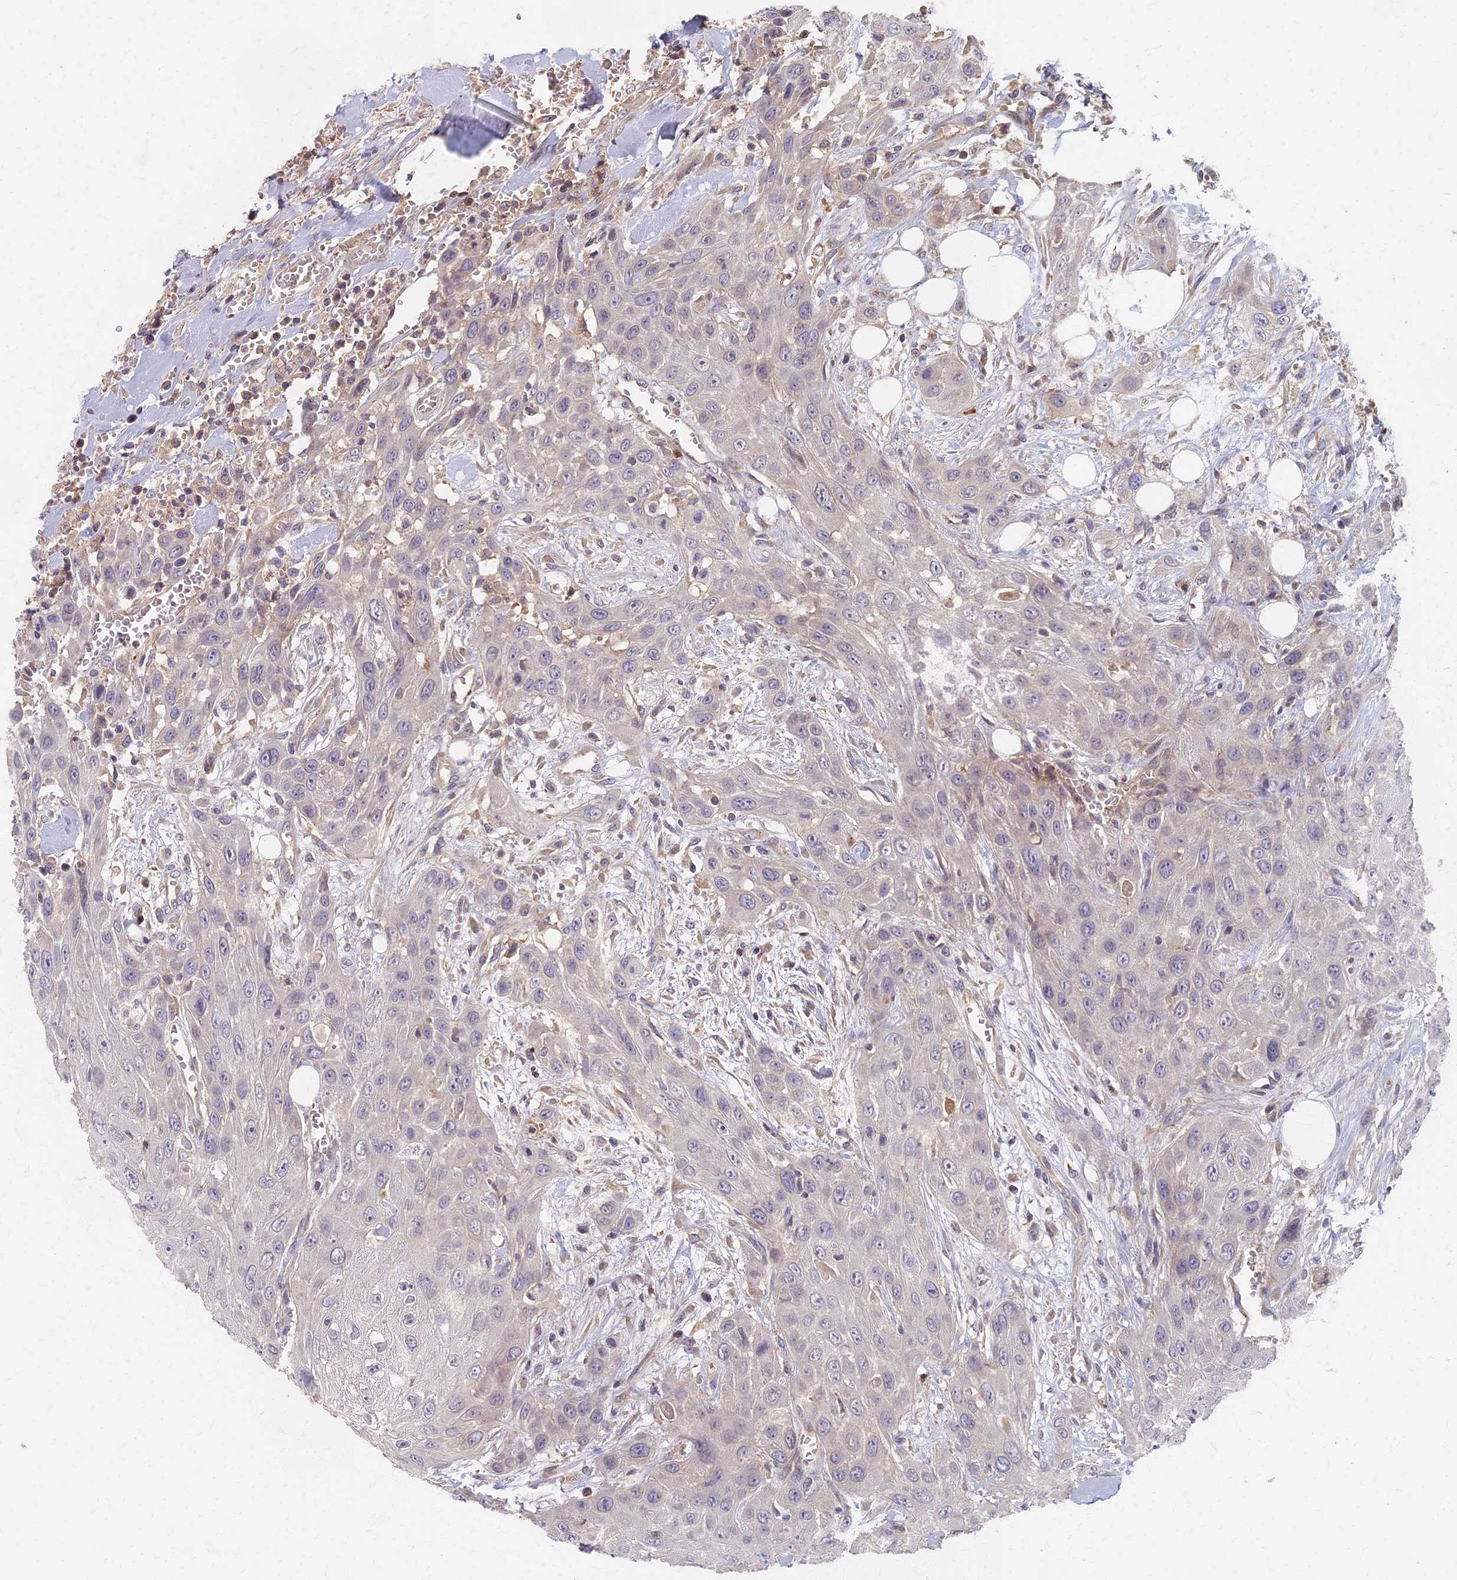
{"staining": {"intensity": "negative", "quantity": "none", "location": "none"}, "tissue": "head and neck cancer", "cell_type": "Tumor cells", "image_type": "cancer", "snomed": [{"axis": "morphology", "description": "Squamous cell carcinoma, NOS"}, {"axis": "topography", "description": "Head-Neck"}], "caption": "Immunohistochemistry (IHC) of human head and neck cancer (squamous cell carcinoma) exhibits no expression in tumor cells.", "gene": "AP4E1", "patient": {"sex": "male", "age": 81}}